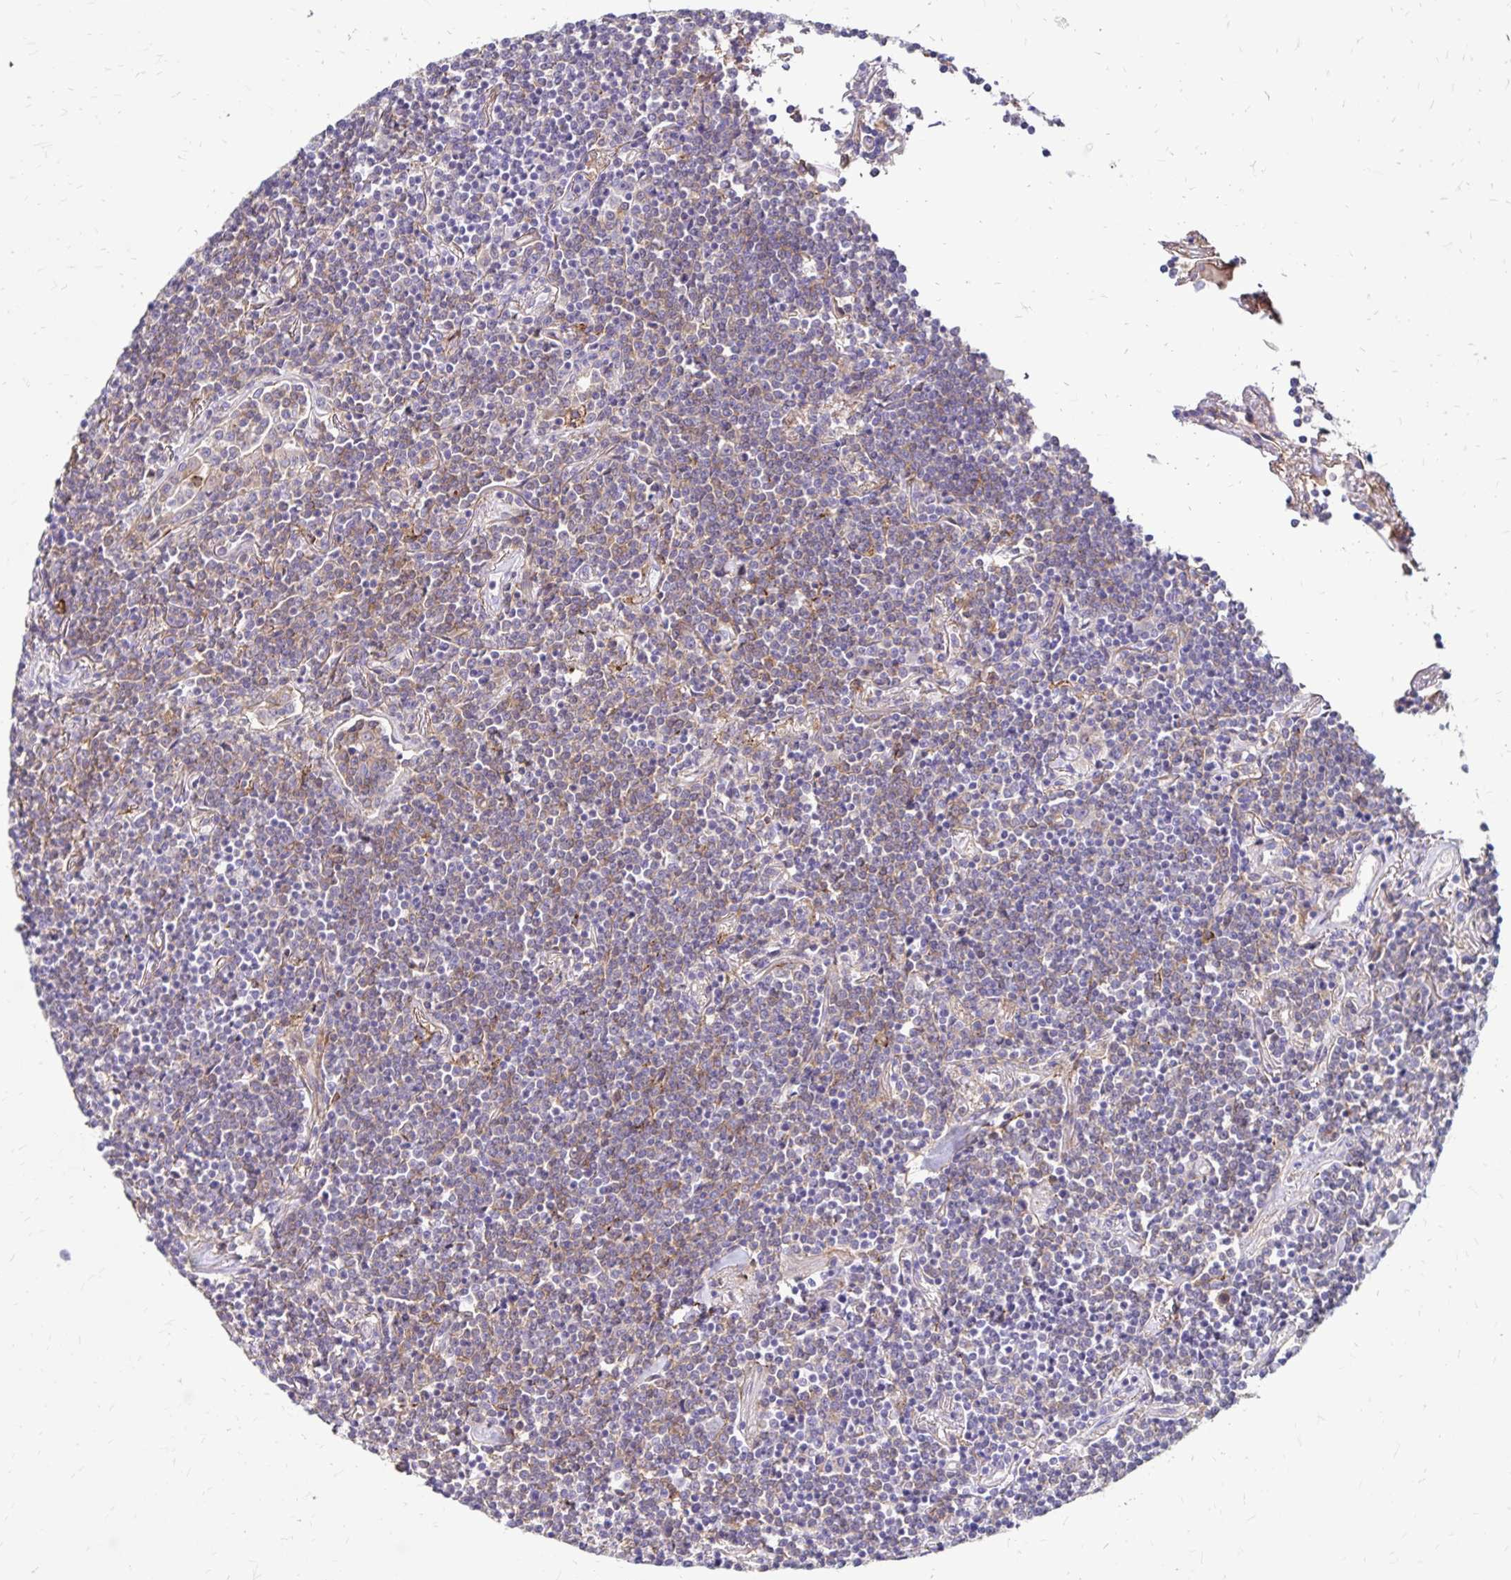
{"staining": {"intensity": "moderate", "quantity": "25%-75%", "location": "cytoplasmic/membranous"}, "tissue": "lymphoma", "cell_type": "Tumor cells", "image_type": "cancer", "snomed": [{"axis": "morphology", "description": "Malignant lymphoma, non-Hodgkin's type, Low grade"}, {"axis": "topography", "description": "Lung"}], "caption": "Immunohistochemistry staining of lymphoma, which displays medium levels of moderate cytoplasmic/membranous positivity in approximately 25%-75% of tumor cells indicating moderate cytoplasmic/membranous protein positivity. The staining was performed using DAB (brown) for protein detection and nuclei were counterstained in hematoxylin (blue).", "gene": "TNS3", "patient": {"sex": "female", "age": 71}}